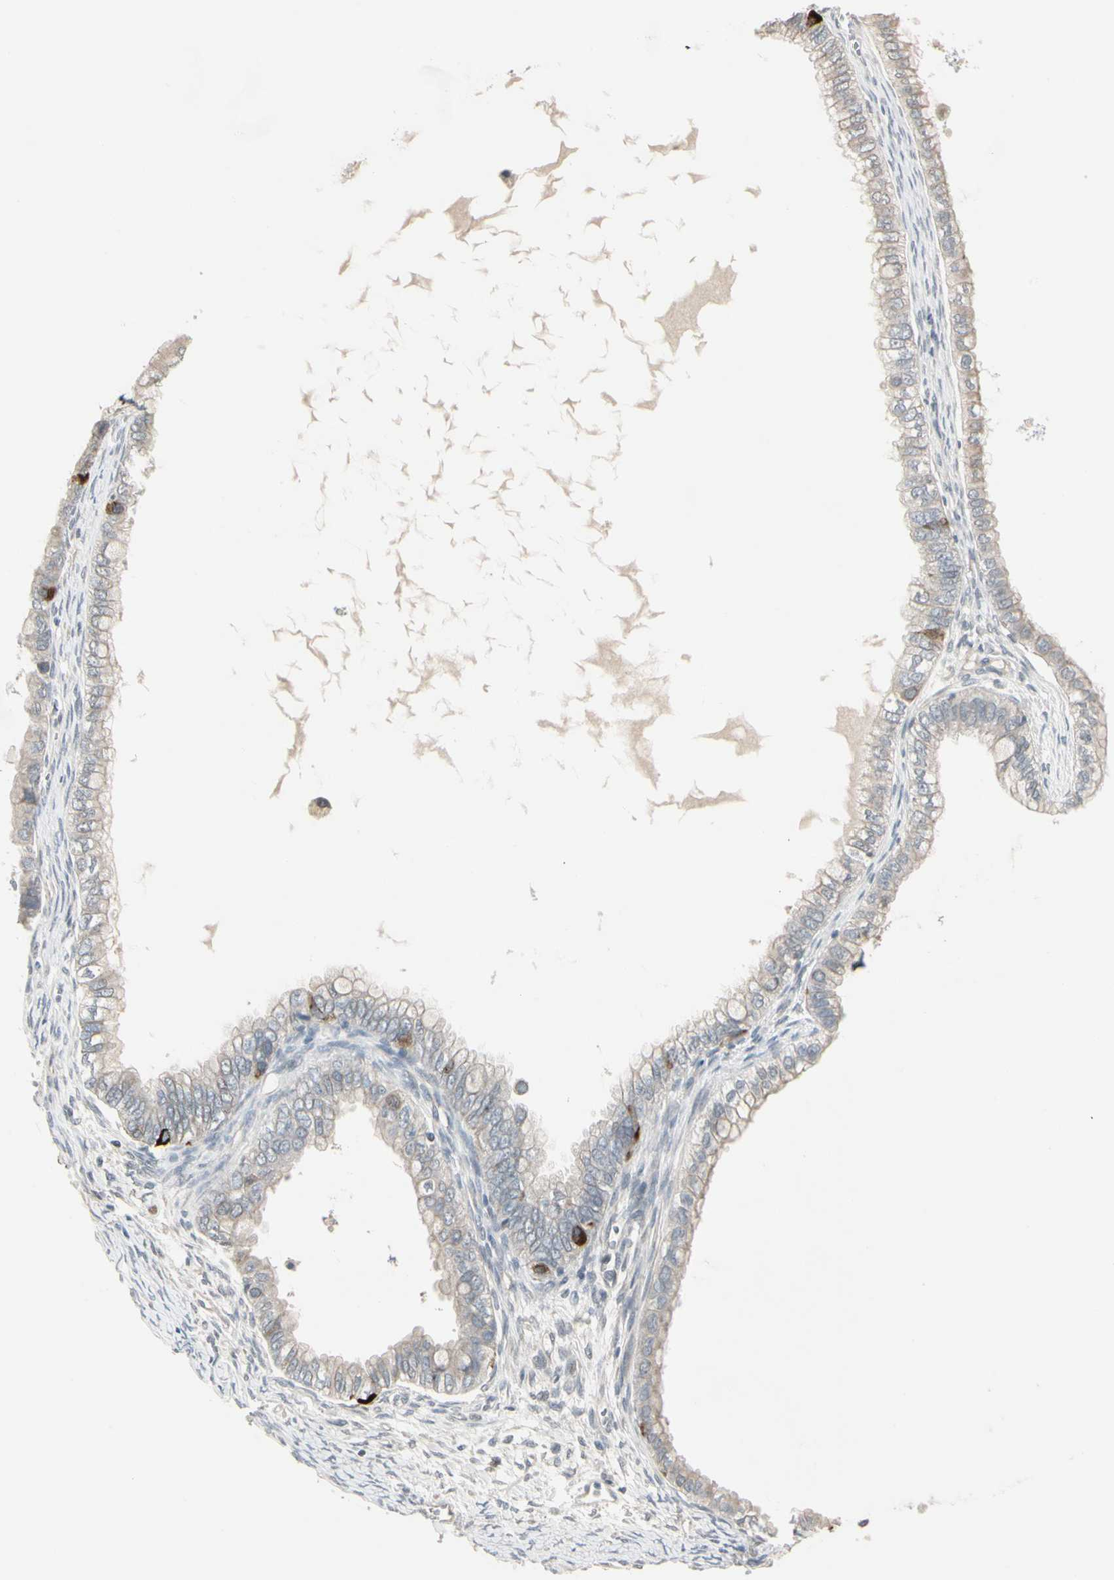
{"staining": {"intensity": "strong", "quantity": "<25%", "location": "cytoplasmic/membranous"}, "tissue": "ovarian cancer", "cell_type": "Tumor cells", "image_type": "cancer", "snomed": [{"axis": "morphology", "description": "Cystadenocarcinoma, mucinous, NOS"}, {"axis": "topography", "description": "Ovary"}], "caption": "IHC staining of ovarian mucinous cystadenocarcinoma, which exhibits medium levels of strong cytoplasmic/membranous expression in approximately <25% of tumor cells indicating strong cytoplasmic/membranous protein positivity. The staining was performed using DAB (3,3'-diaminobenzidine) (brown) for protein detection and nuclei were counterstained in hematoxylin (blue).", "gene": "DMPK", "patient": {"sex": "female", "age": 80}}